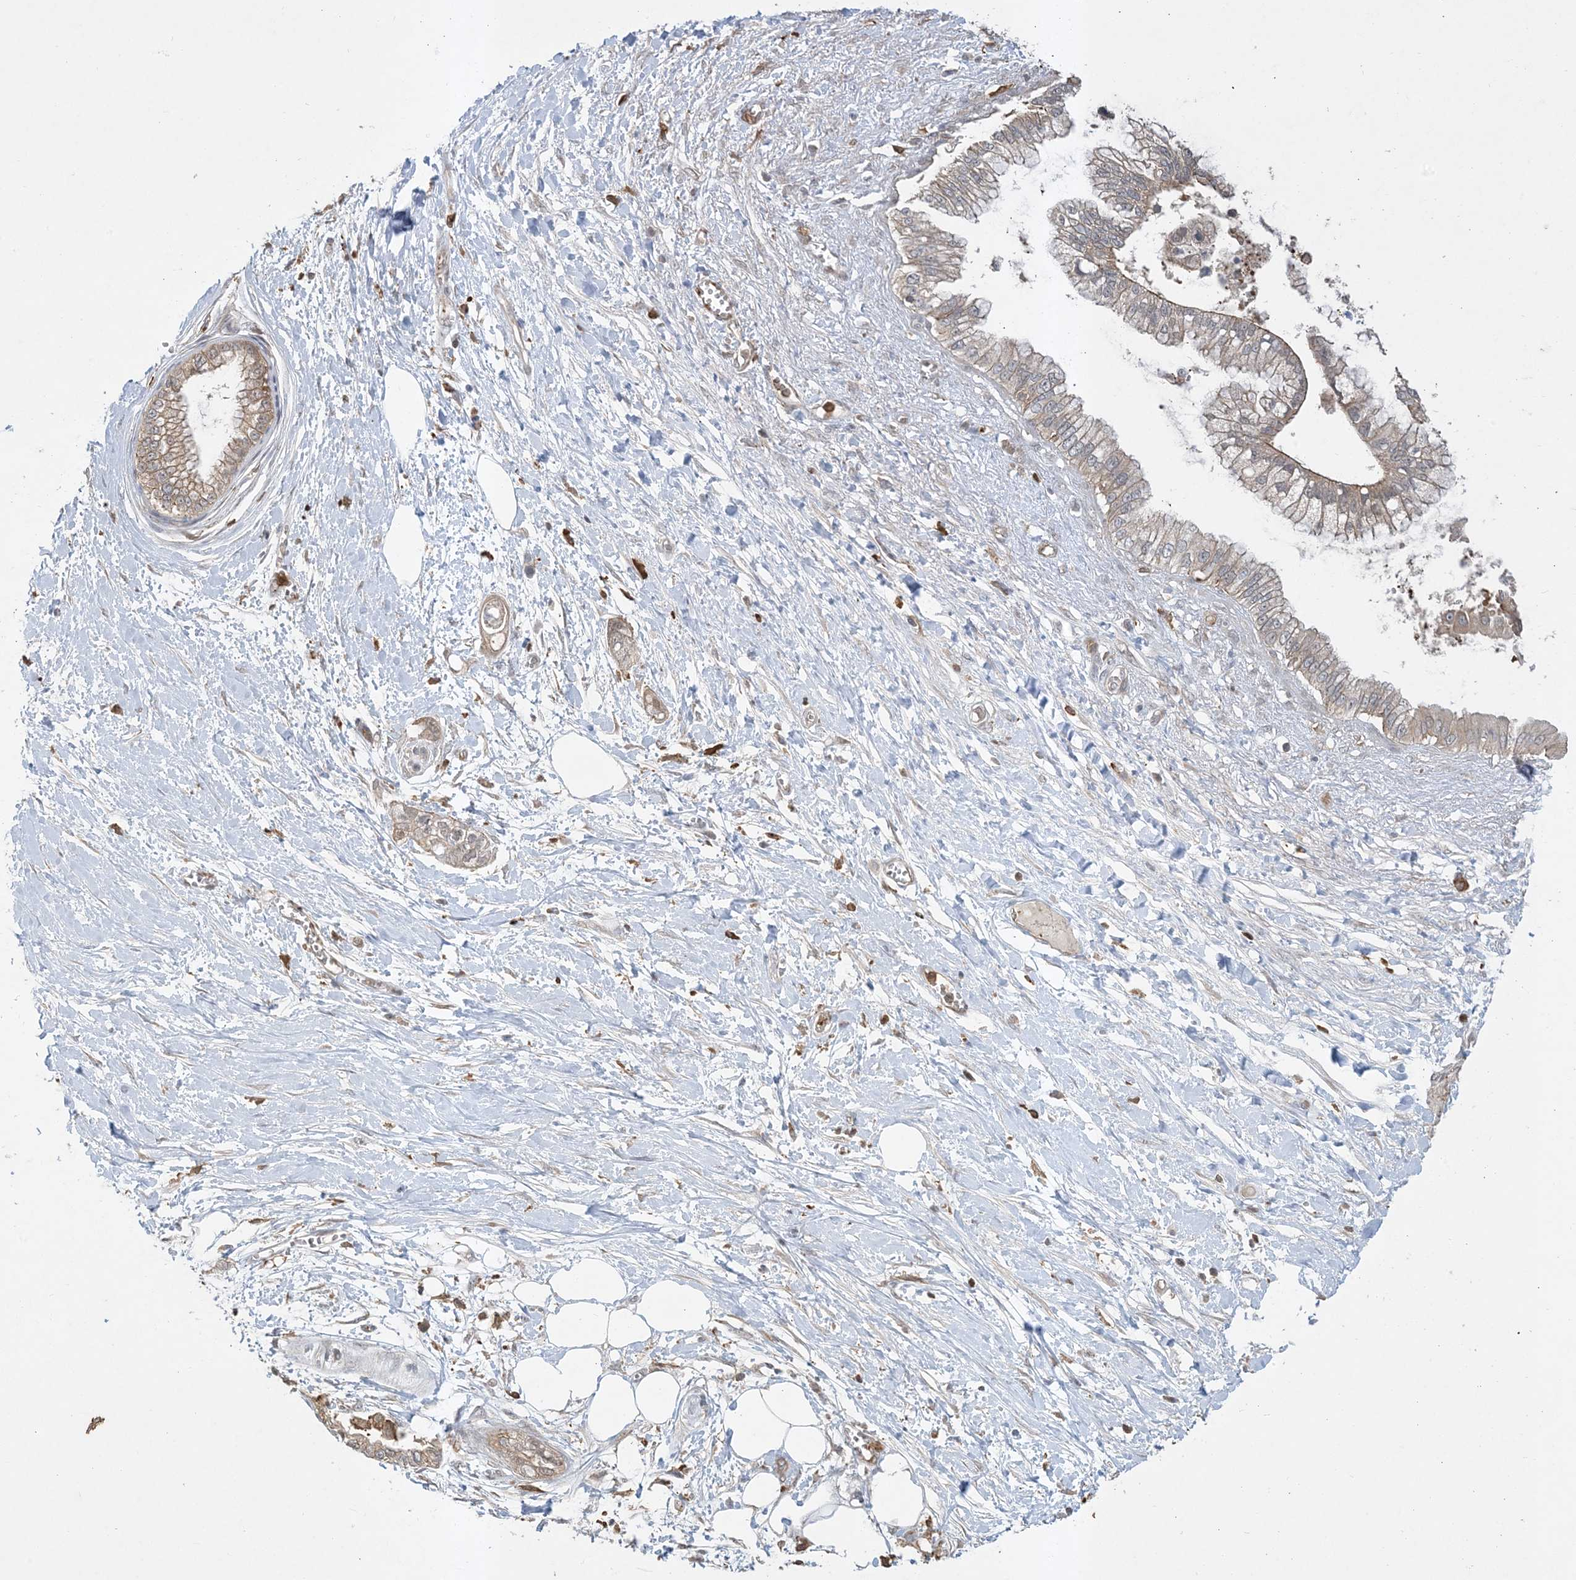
{"staining": {"intensity": "weak", "quantity": "25%-75%", "location": "cytoplasmic/membranous"}, "tissue": "pancreatic cancer", "cell_type": "Tumor cells", "image_type": "cancer", "snomed": [{"axis": "morphology", "description": "Adenocarcinoma, NOS"}, {"axis": "topography", "description": "Pancreas"}], "caption": "Human pancreatic cancer (adenocarcinoma) stained with a protein marker demonstrates weak staining in tumor cells.", "gene": "TMSB4X", "patient": {"sex": "male", "age": 68}}